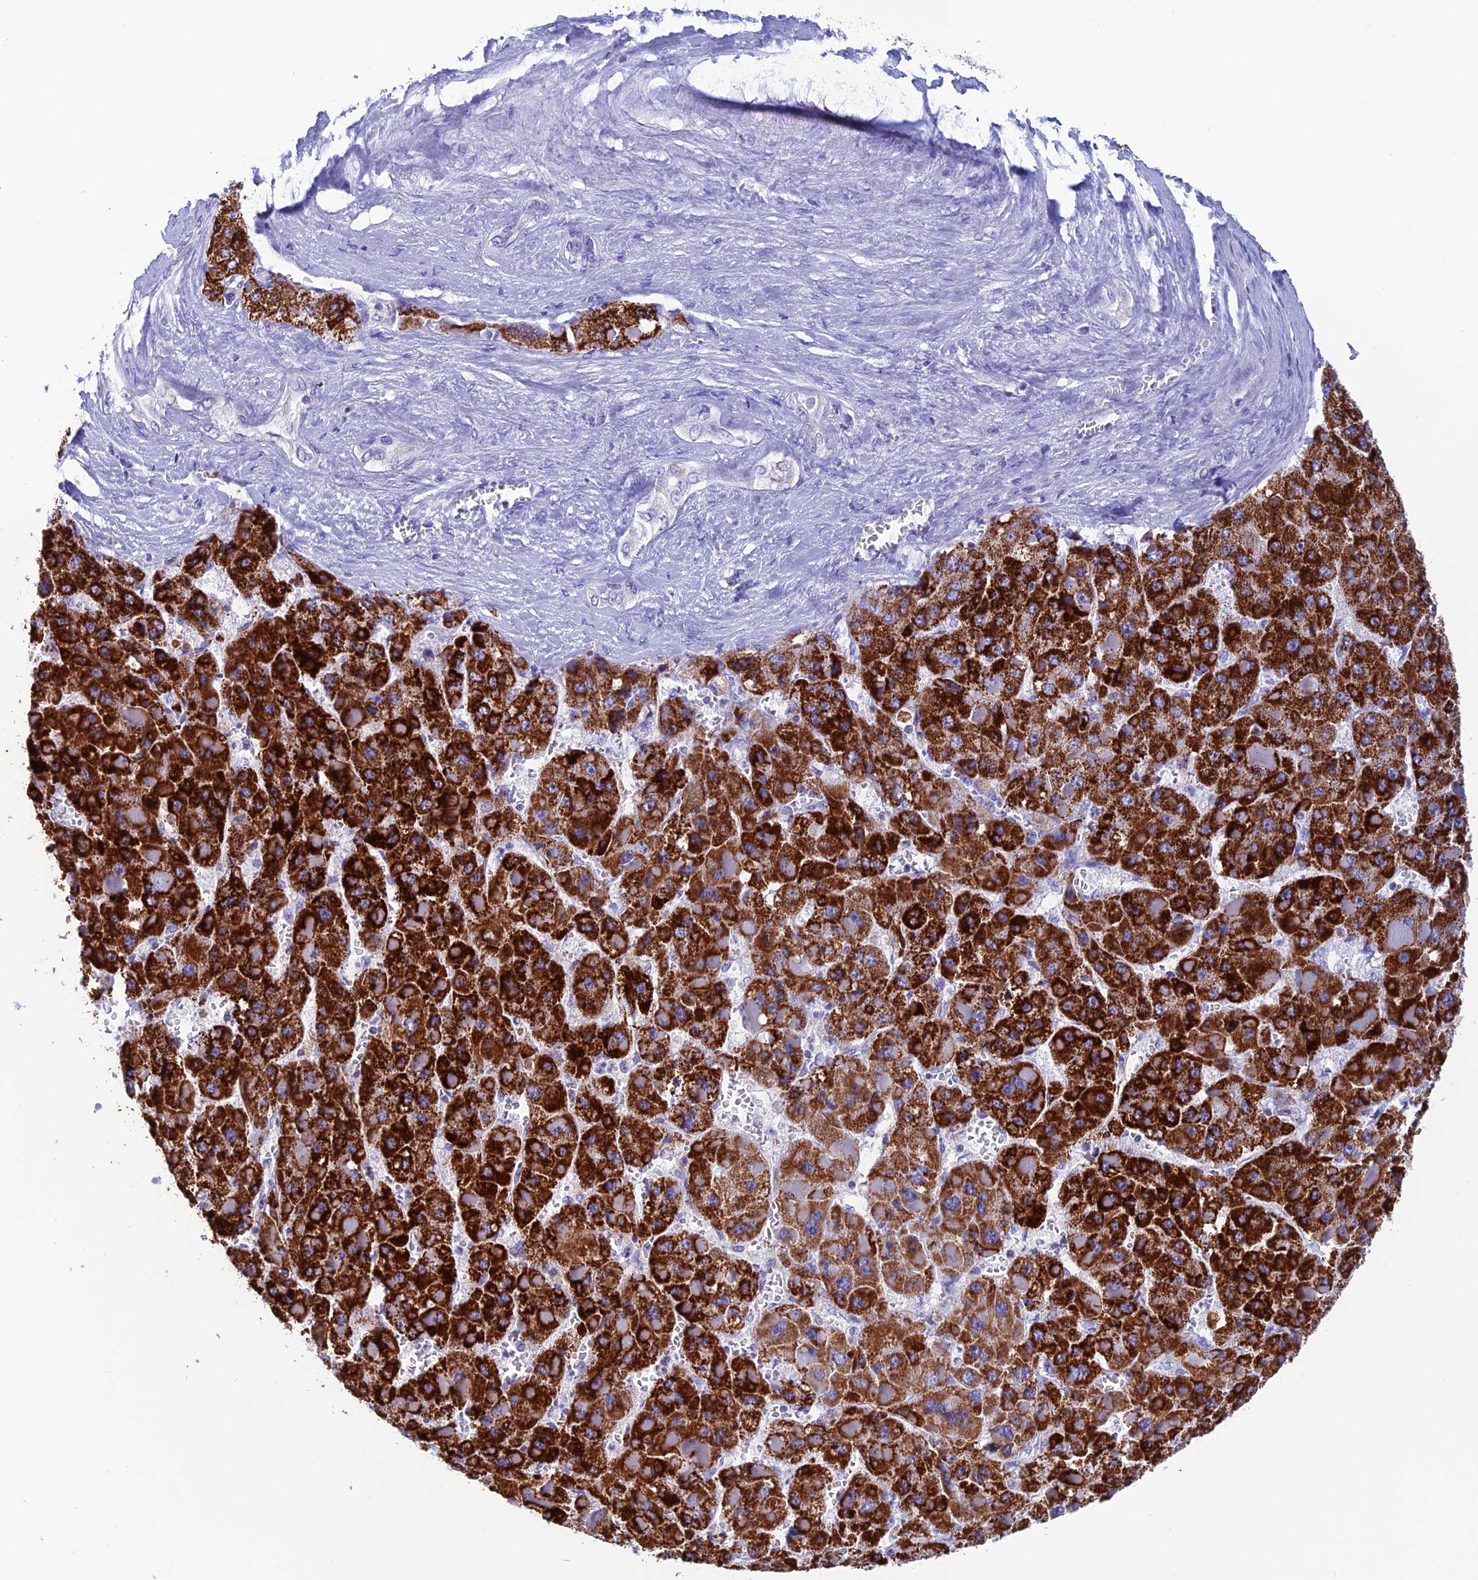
{"staining": {"intensity": "strong", "quantity": ">75%", "location": "cytoplasmic/membranous"}, "tissue": "liver cancer", "cell_type": "Tumor cells", "image_type": "cancer", "snomed": [{"axis": "morphology", "description": "Carcinoma, Hepatocellular, NOS"}, {"axis": "topography", "description": "Liver"}], "caption": "A high-resolution micrograph shows immunohistochemistry staining of hepatocellular carcinoma (liver), which shows strong cytoplasmic/membranous expression in about >75% of tumor cells.", "gene": "NXPE4", "patient": {"sex": "female", "age": 73}}